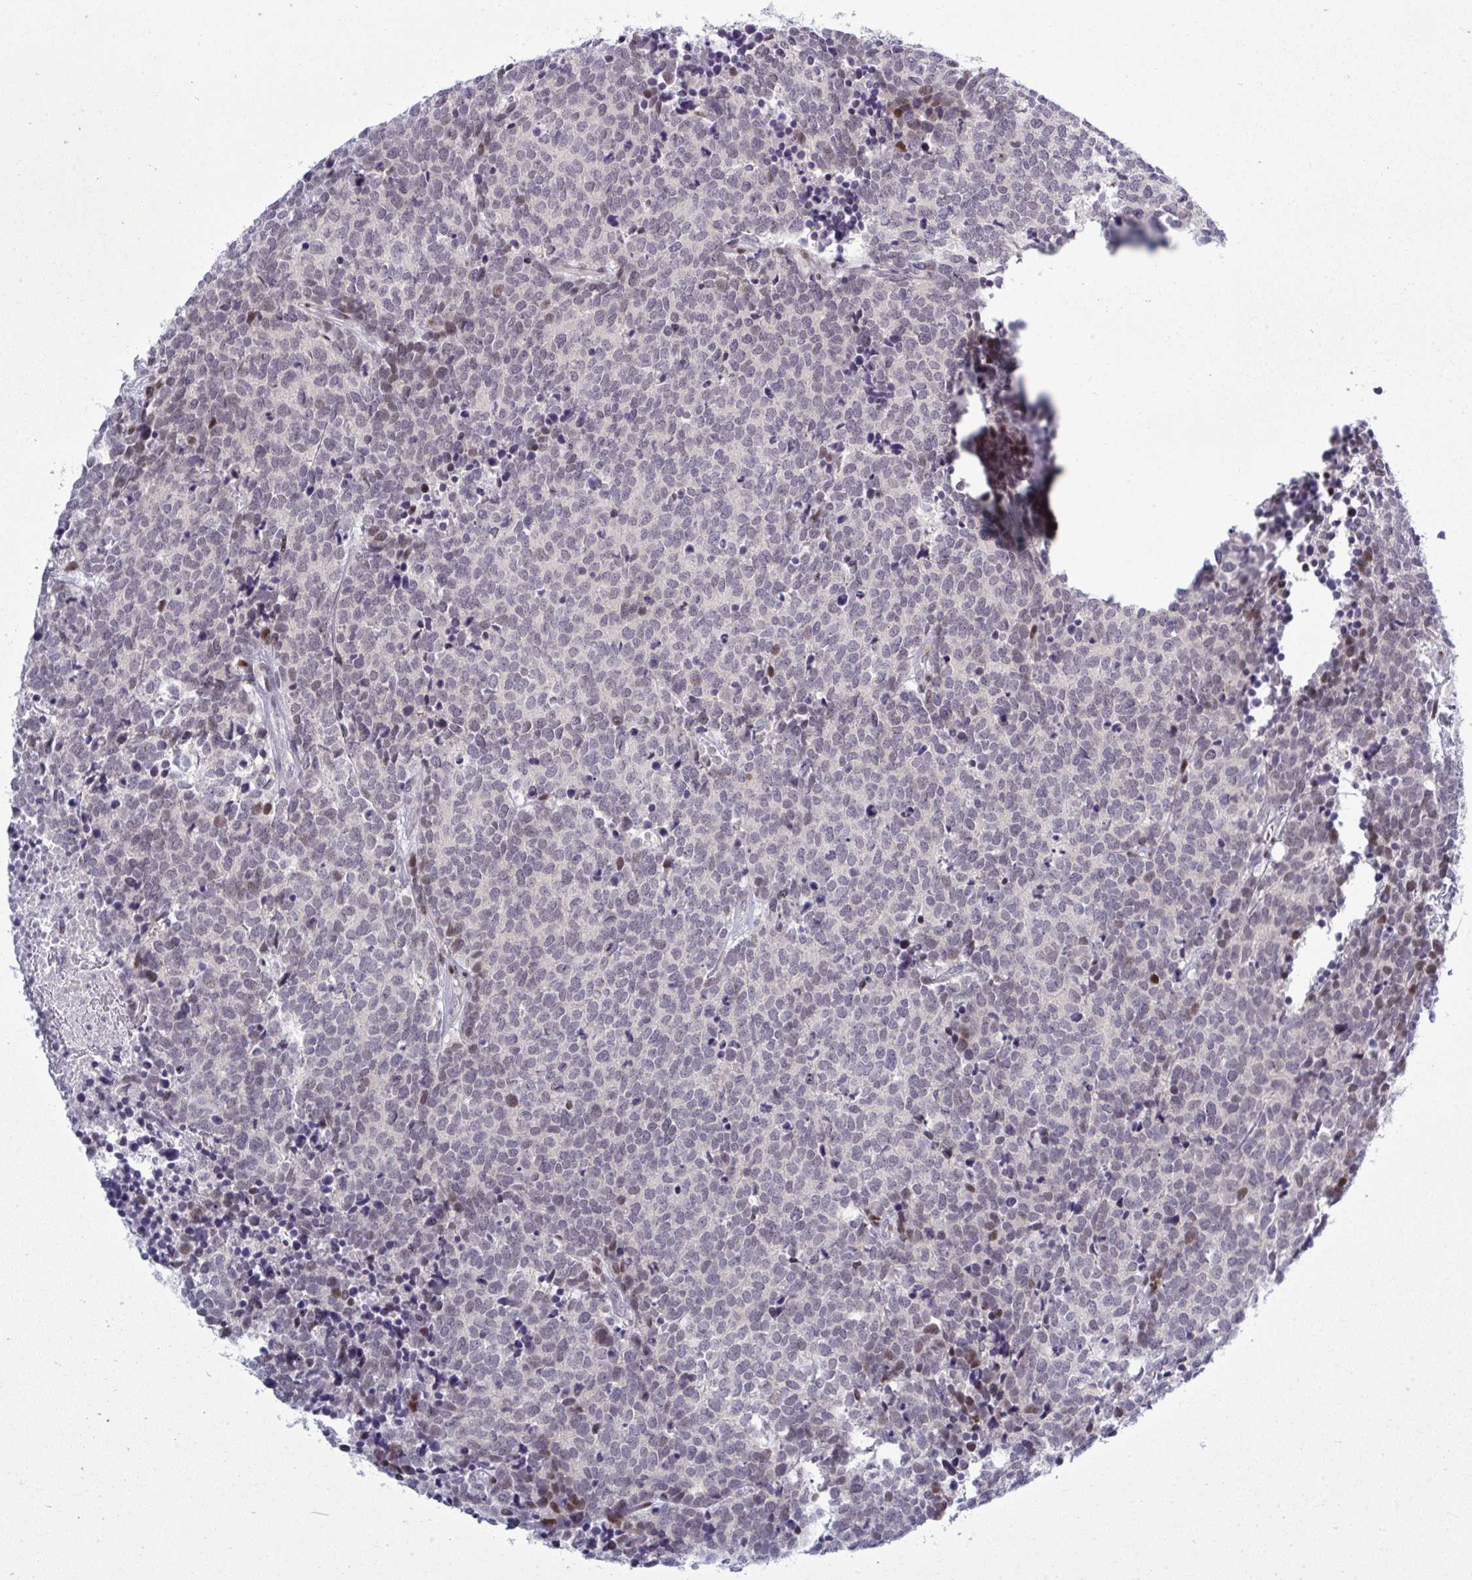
{"staining": {"intensity": "moderate", "quantity": "25%-75%", "location": "nuclear"}, "tissue": "carcinoid", "cell_type": "Tumor cells", "image_type": "cancer", "snomed": [{"axis": "morphology", "description": "Carcinoid, malignant, NOS"}, {"axis": "topography", "description": "Skin"}], "caption": "An image of malignant carcinoid stained for a protein exhibits moderate nuclear brown staining in tumor cells.", "gene": "TAB1", "patient": {"sex": "female", "age": 79}}